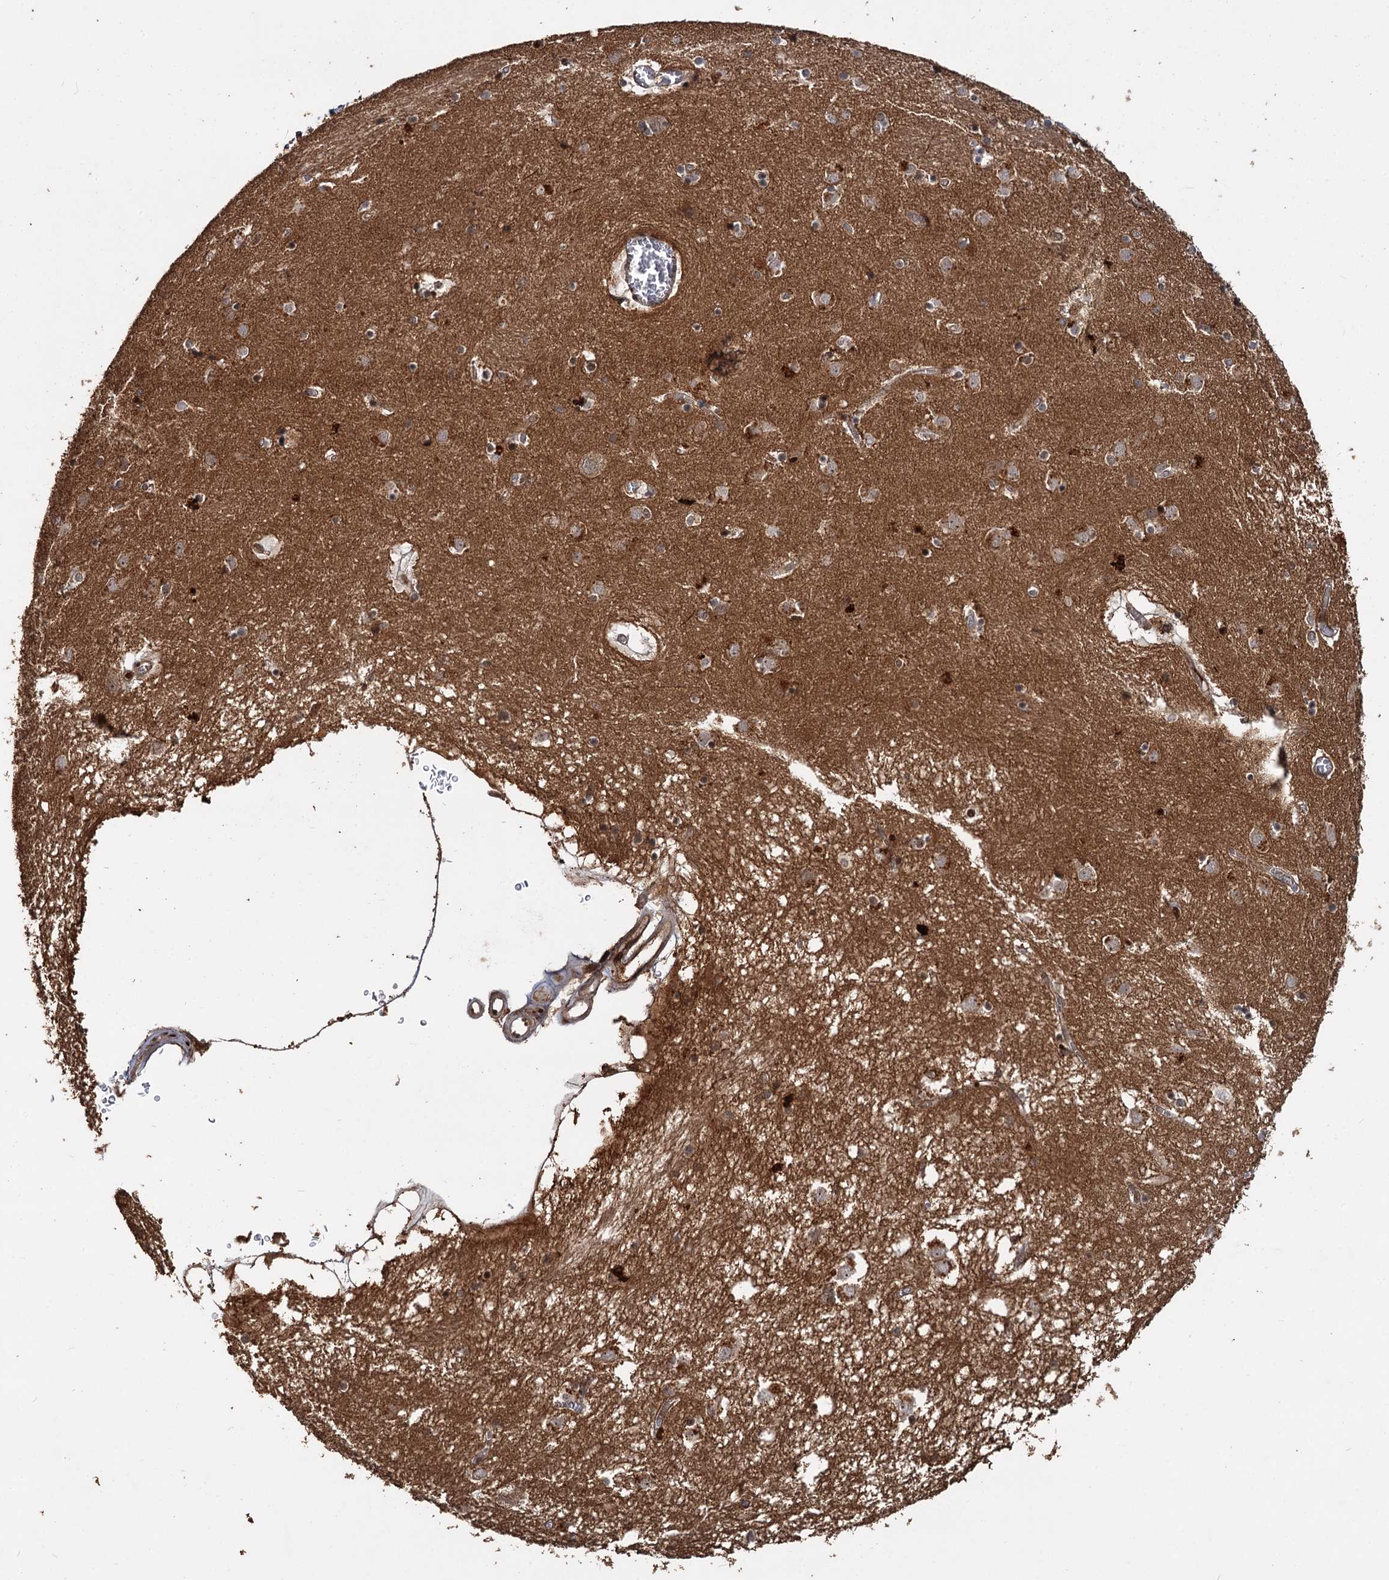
{"staining": {"intensity": "moderate", "quantity": "25%-75%", "location": "cytoplasmic/membranous,nuclear"}, "tissue": "caudate", "cell_type": "Glial cells", "image_type": "normal", "snomed": [{"axis": "morphology", "description": "Normal tissue, NOS"}, {"axis": "topography", "description": "Lateral ventricle wall"}], "caption": "A high-resolution image shows immunohistochemistry (IHC) staining of normal caudate, which displays moderate cytoplasmic/membranous,nuclear expression in about 25%-75% of glial cells.", "gene": "MBD6", "patient": {"sex": "male", "age": 70}}